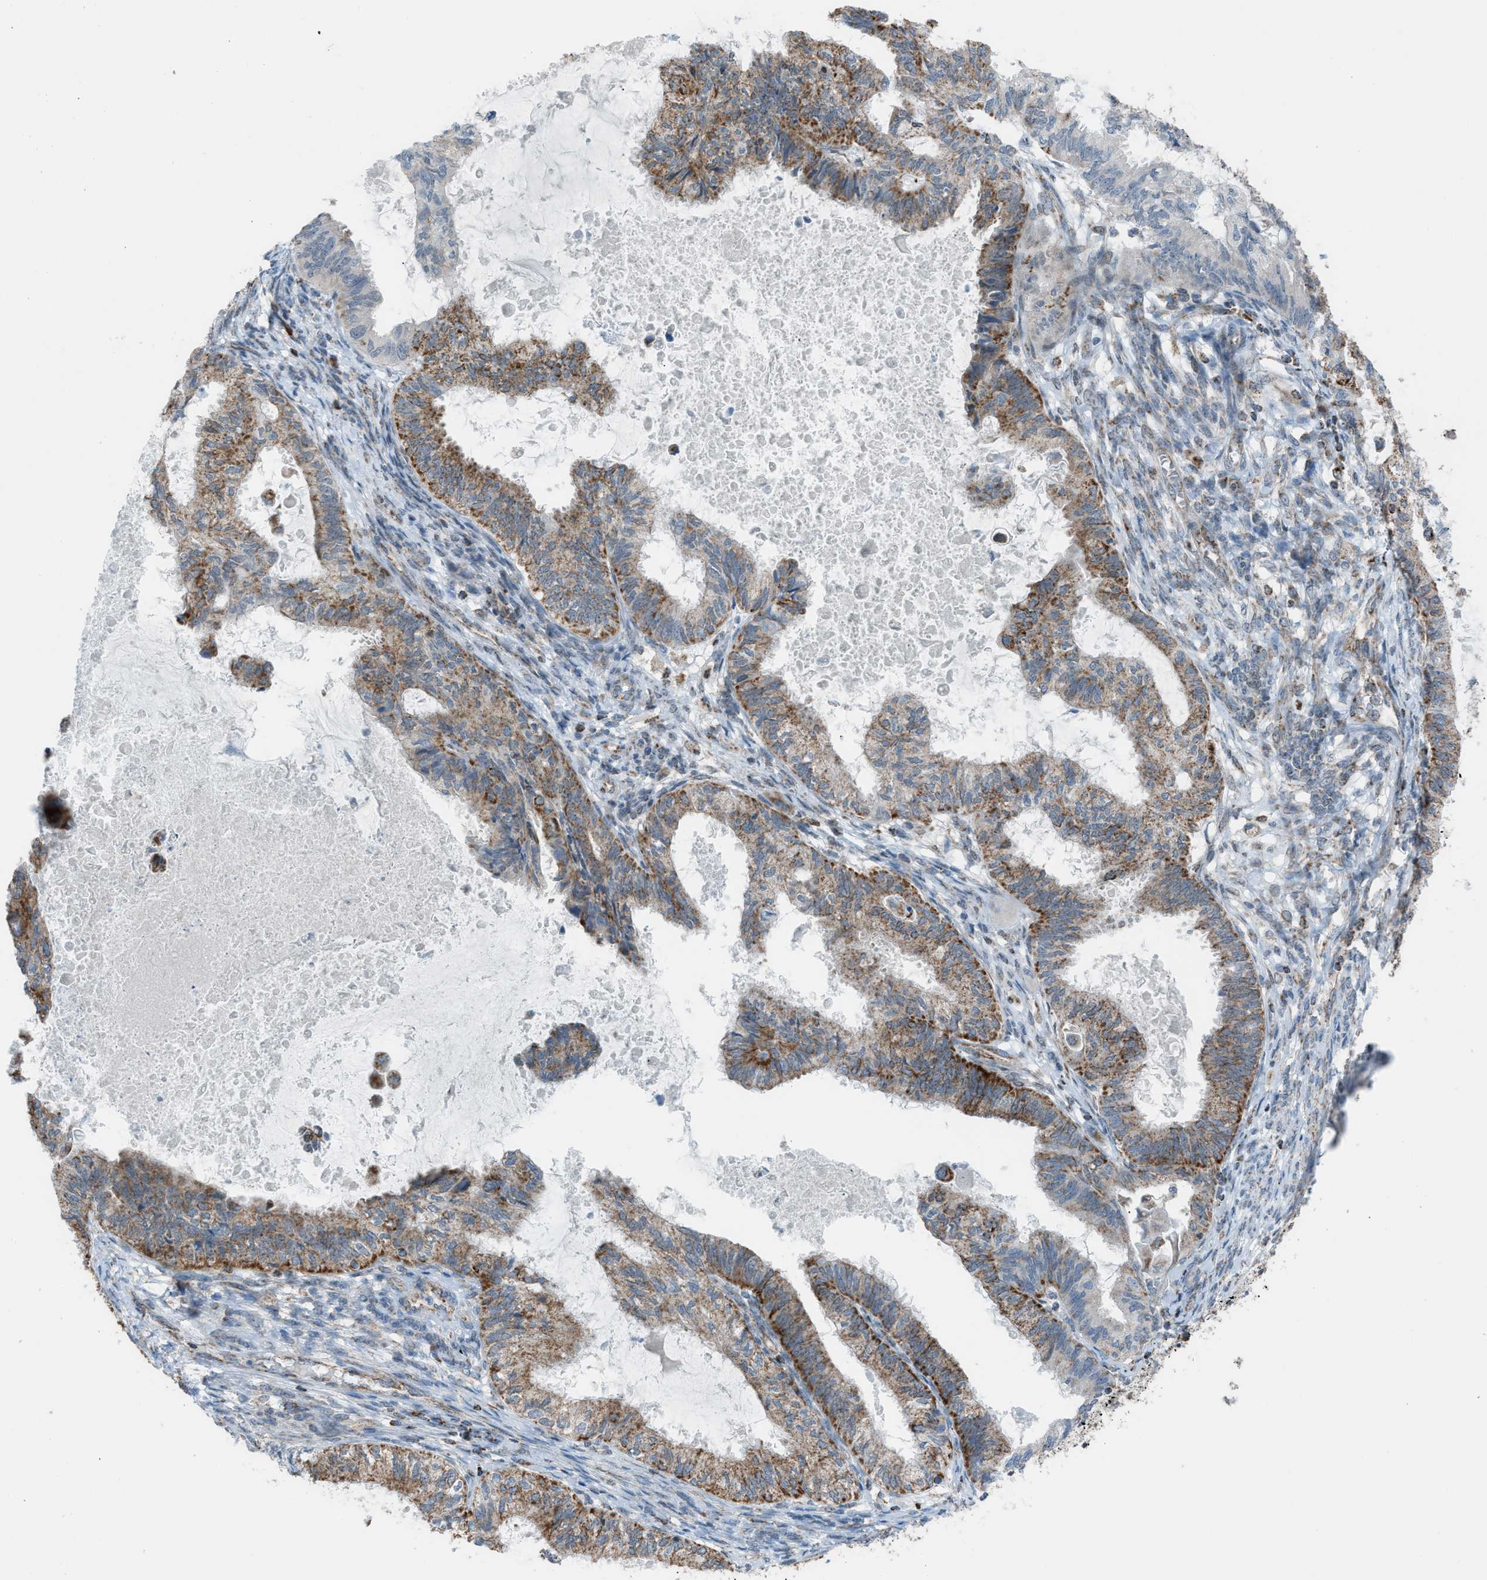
{"staining": {"intensity": "moderate", "quantity": ">75%", "location": "cytoplasmic/membranous"}, "tissue": "cervical cancer", "cell_type": "Tumor cells", "image_type": "cancer", "snomed": [{"axis": "morphology", "description": "Normal tissue, NOS"}, {"axis": "morphology", "description": "Adenocarcinoma, NOS"}, {"axis": "topography", "description": "Cervix"}, {"axis": "topography", "description": "Endometrium"}], "caption": "High-power microscopy captured an IHC image of adenocarcinoma (cervical), revealing moderate cytoplasmic/membranous staining in approximately >75% of tumor cells.", "gene": "SRM", "patient": {"sex": "female", "age": 86}}